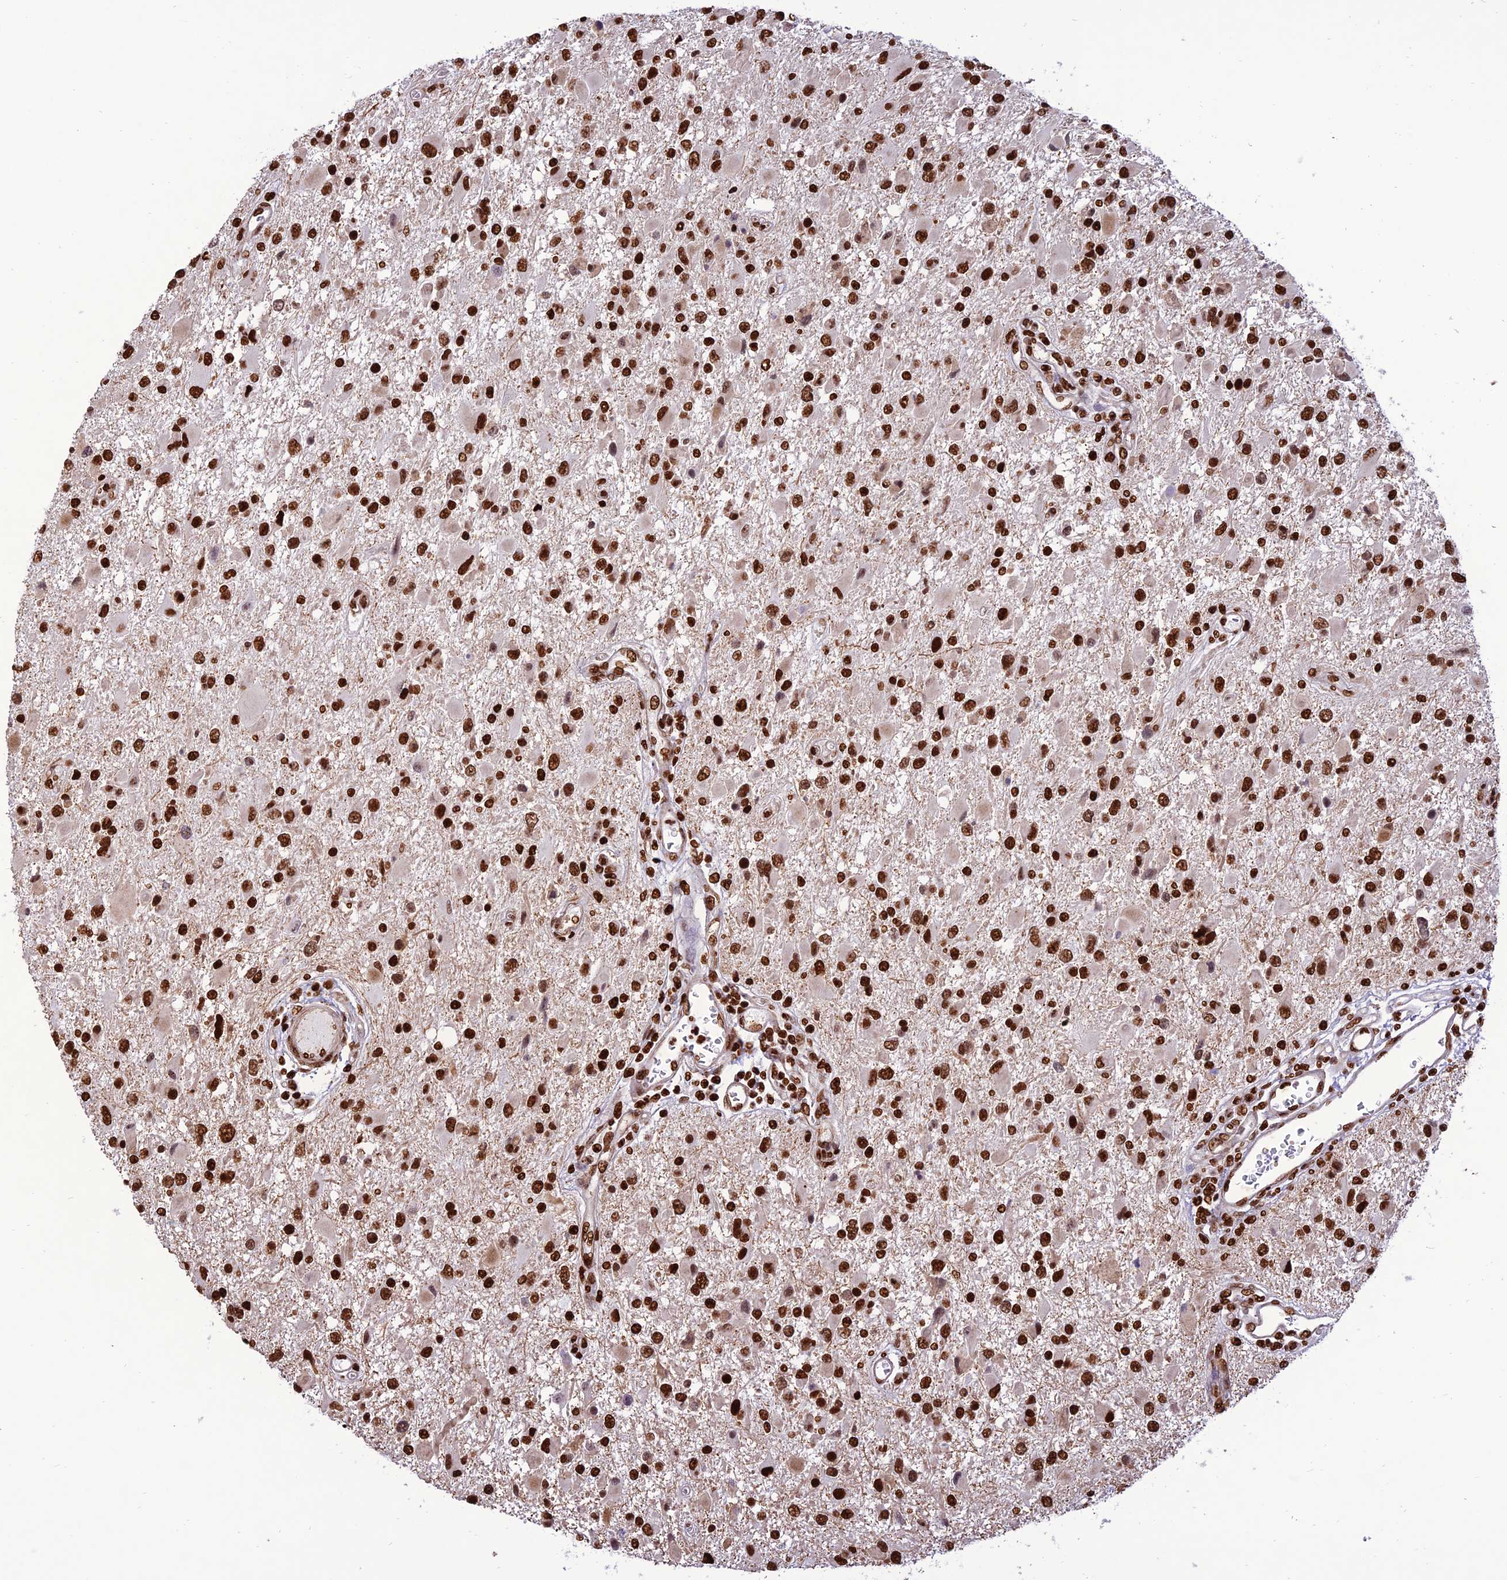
{"staining": {"intensity": "strong", "quantity": ">75%", "location": "nuclear"}, "tissue": "glioma", "cell_type": "Tumor cells", "image_type": "cancer", "snomed": [{"axis": "morphology", "description": "Glioma, malignant, High grade"}, {"axis": "topography", "description": "Brain"}], "caption": "Malignant glioma (high-grade) tissue reveals strong nuclear expression in about >75% of tumor cells", "gene": "INO80E", "patient": {"sex": "male", "age": 53}}